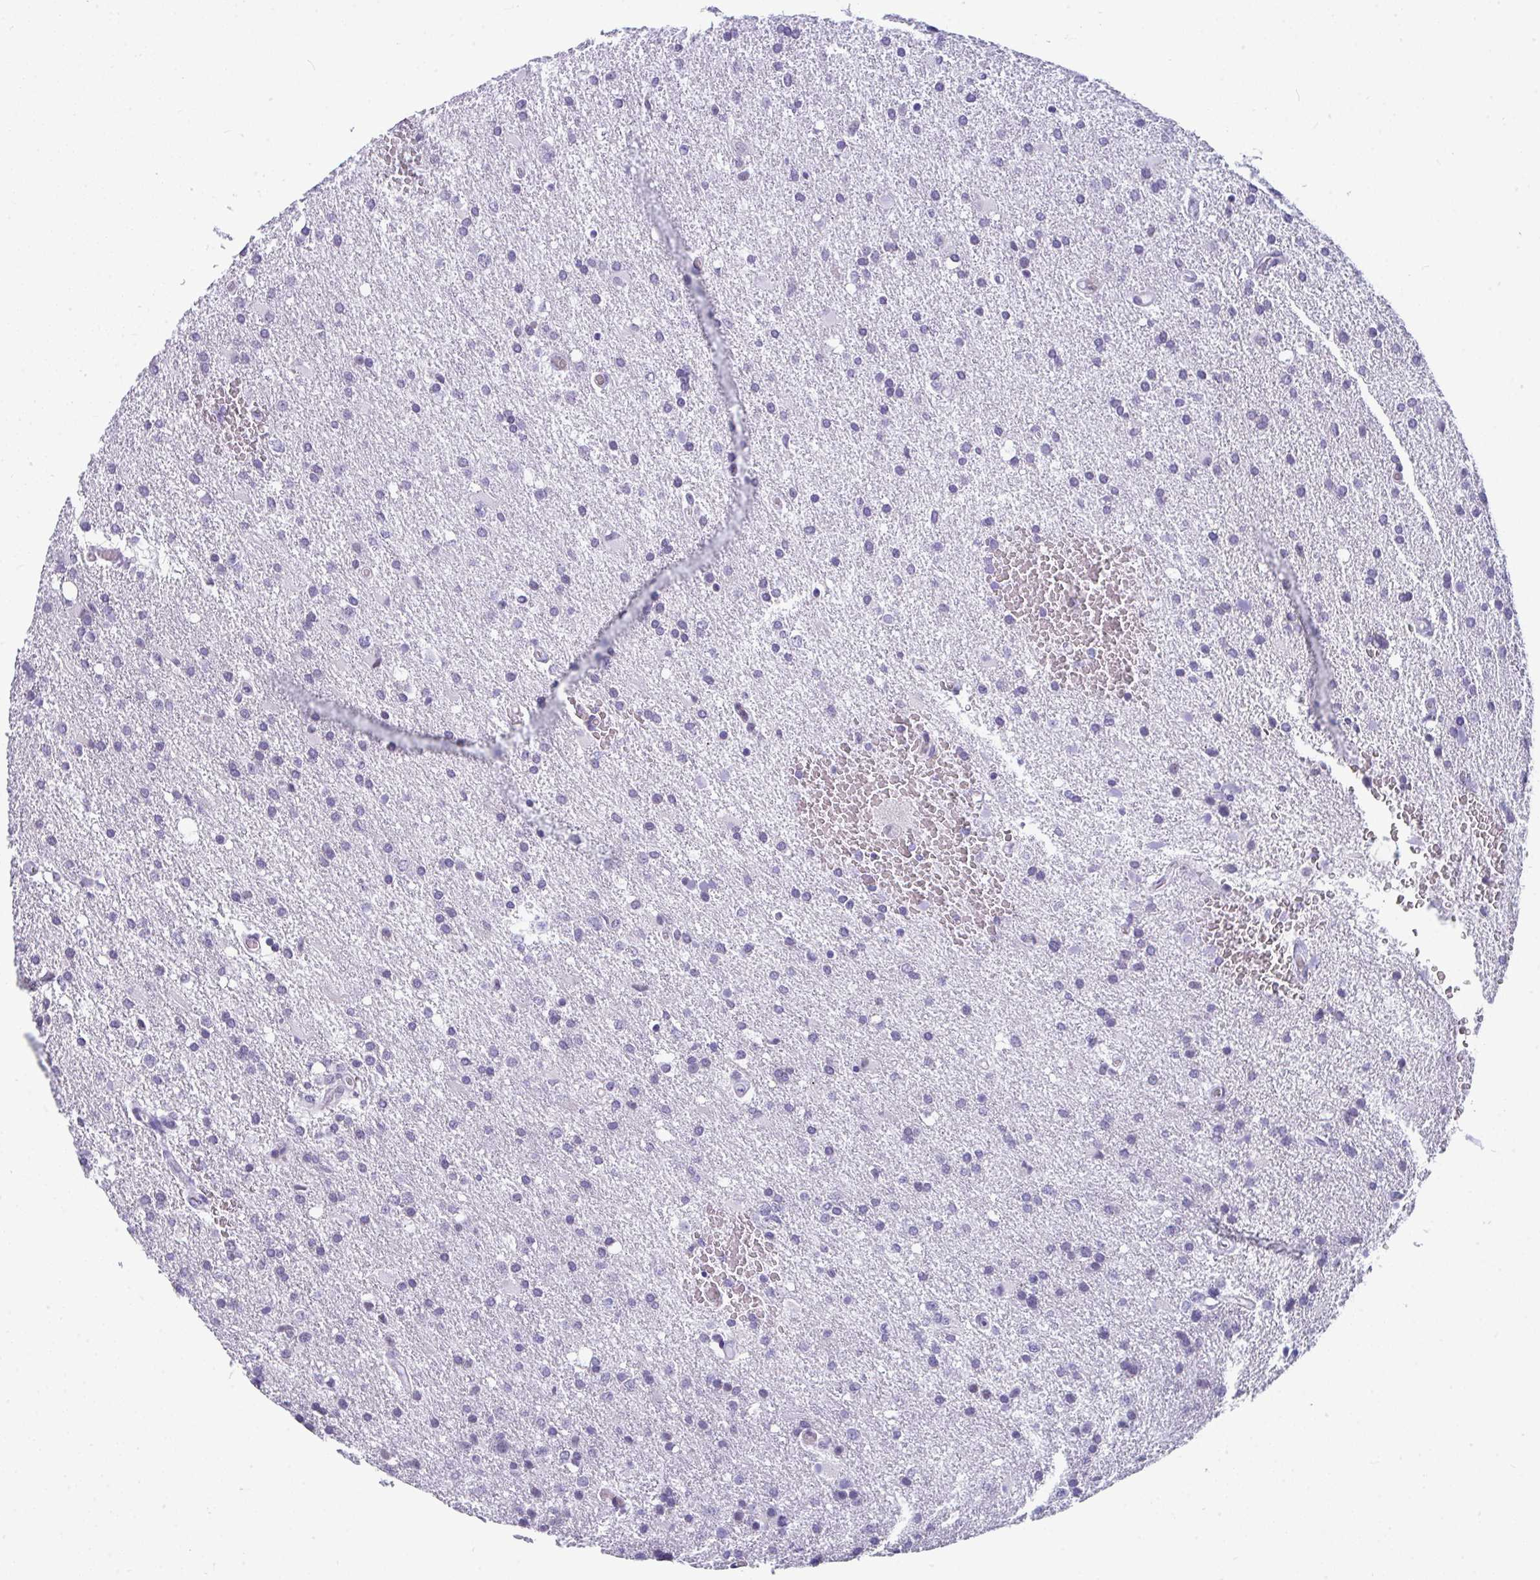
{"staining": {"intensity": "negative", "quantity": "none", "location": "none"}, "tissue": "glioma", "cell_type": "Tumor cells", "image_type": "cancer", "snomed": [{"axis": "morphology", "description": "Glioma, malignant, High grade"}, {"axis": "topography", "description": "Brain"}], "caption": "An immunohistochemistry photomicrograph of glioma is shown. There is no staining in tumor cells of glioma. Nuclei are stained in blue.", "gene": "CDK13", "patient": {"sex": "male", "age": 68}}